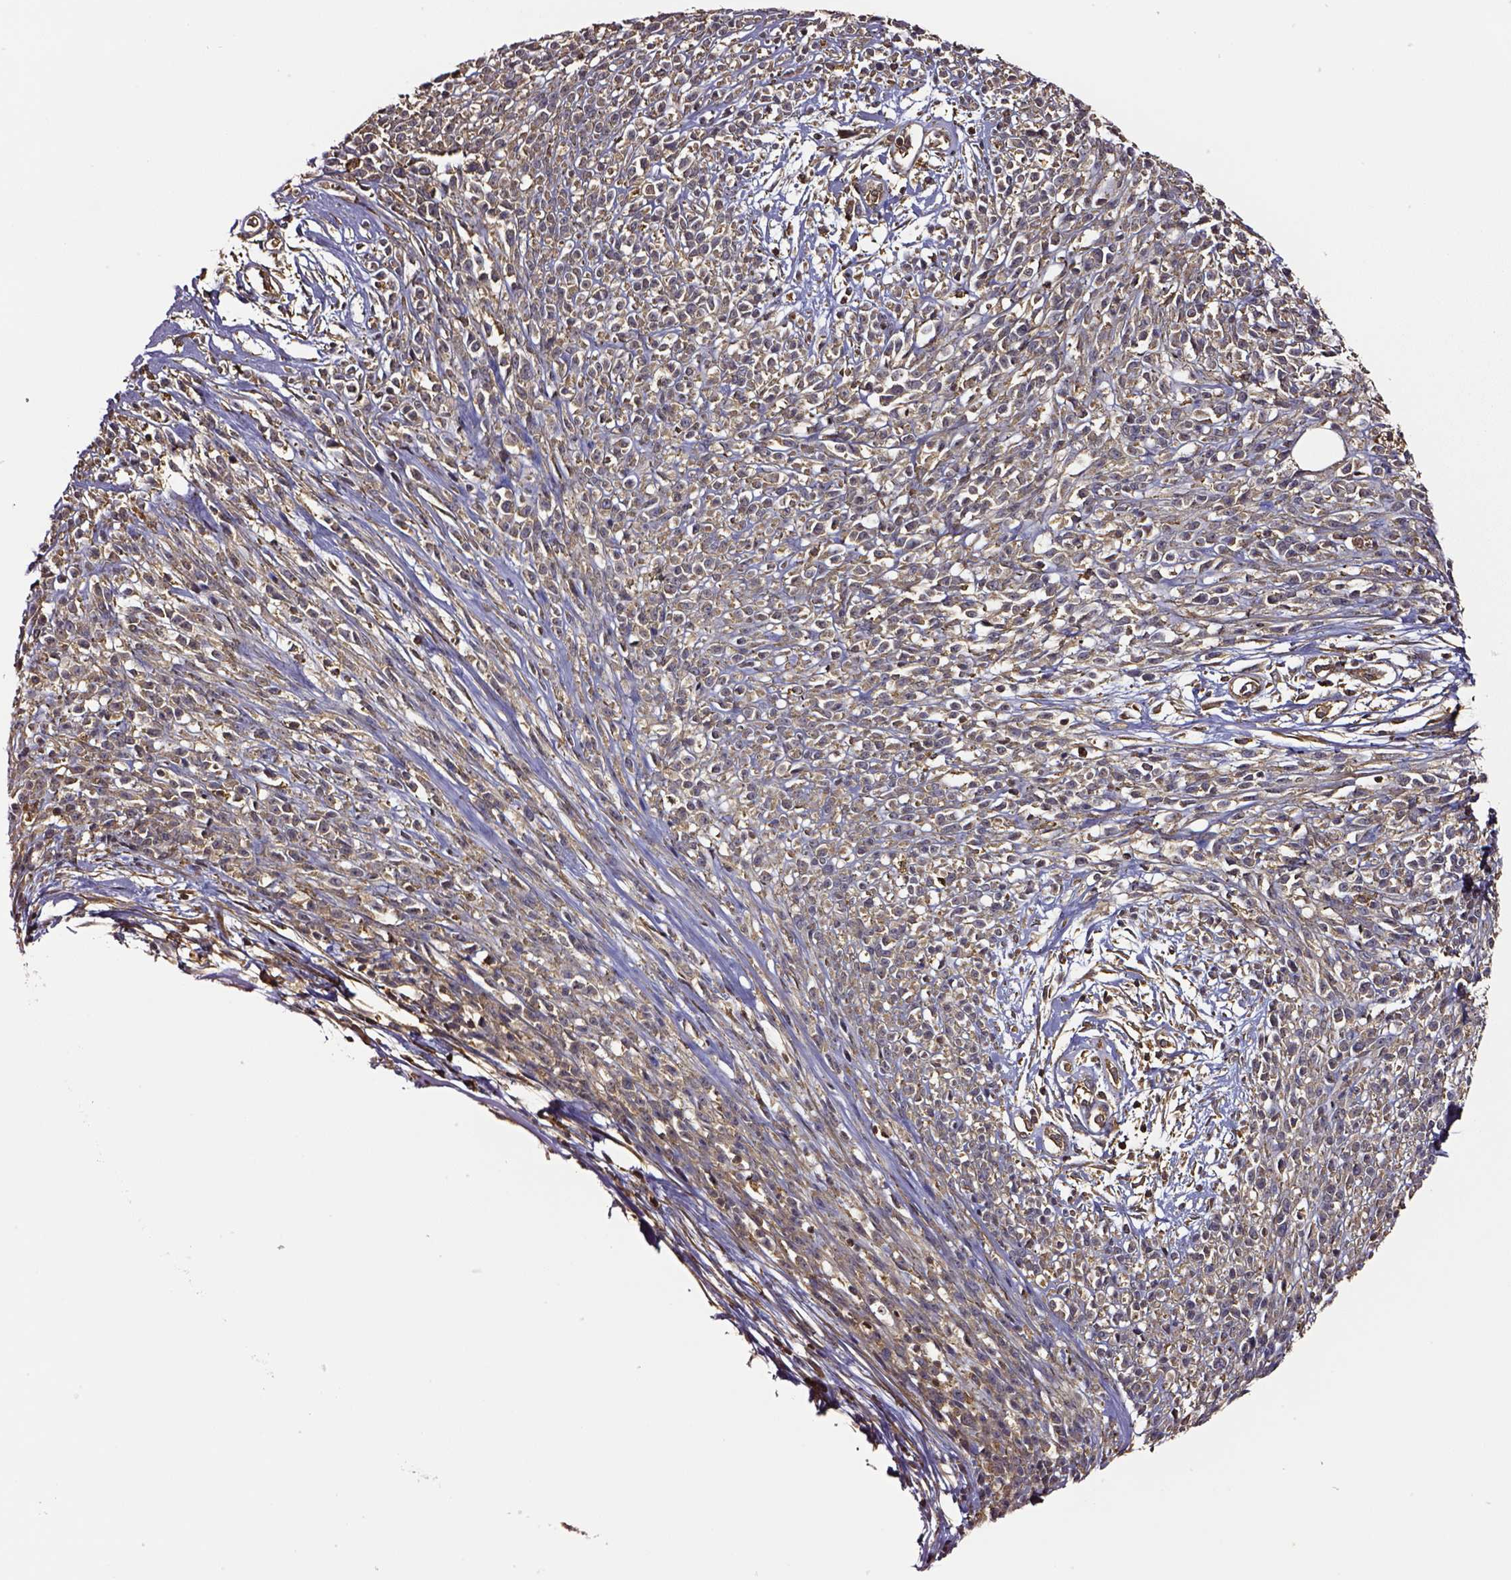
{"staining": {"intensity": "moderate", "quantity": ">75%", "location": "cytoplasmic/membranous"}, "tissue": "melanoma", "cell_type": "Tumor cells", "image_type": "cancer", "snomed": [{"axis": "morphology", "description": "Malignant melanoma, NOS"}, {"axis": "topography", "description": "Skin"}, {"axis": "topography", "description": "Skin of trunk"}], "caption": "There is medium levels of moderate cytoplasmic/membranous expression in tumor cells of malignant melanoma, as demonstrated by immunohistochemical staining (brown color).", "gene": "RASSF5", "patient": {"sex": "male", "age": 74}}